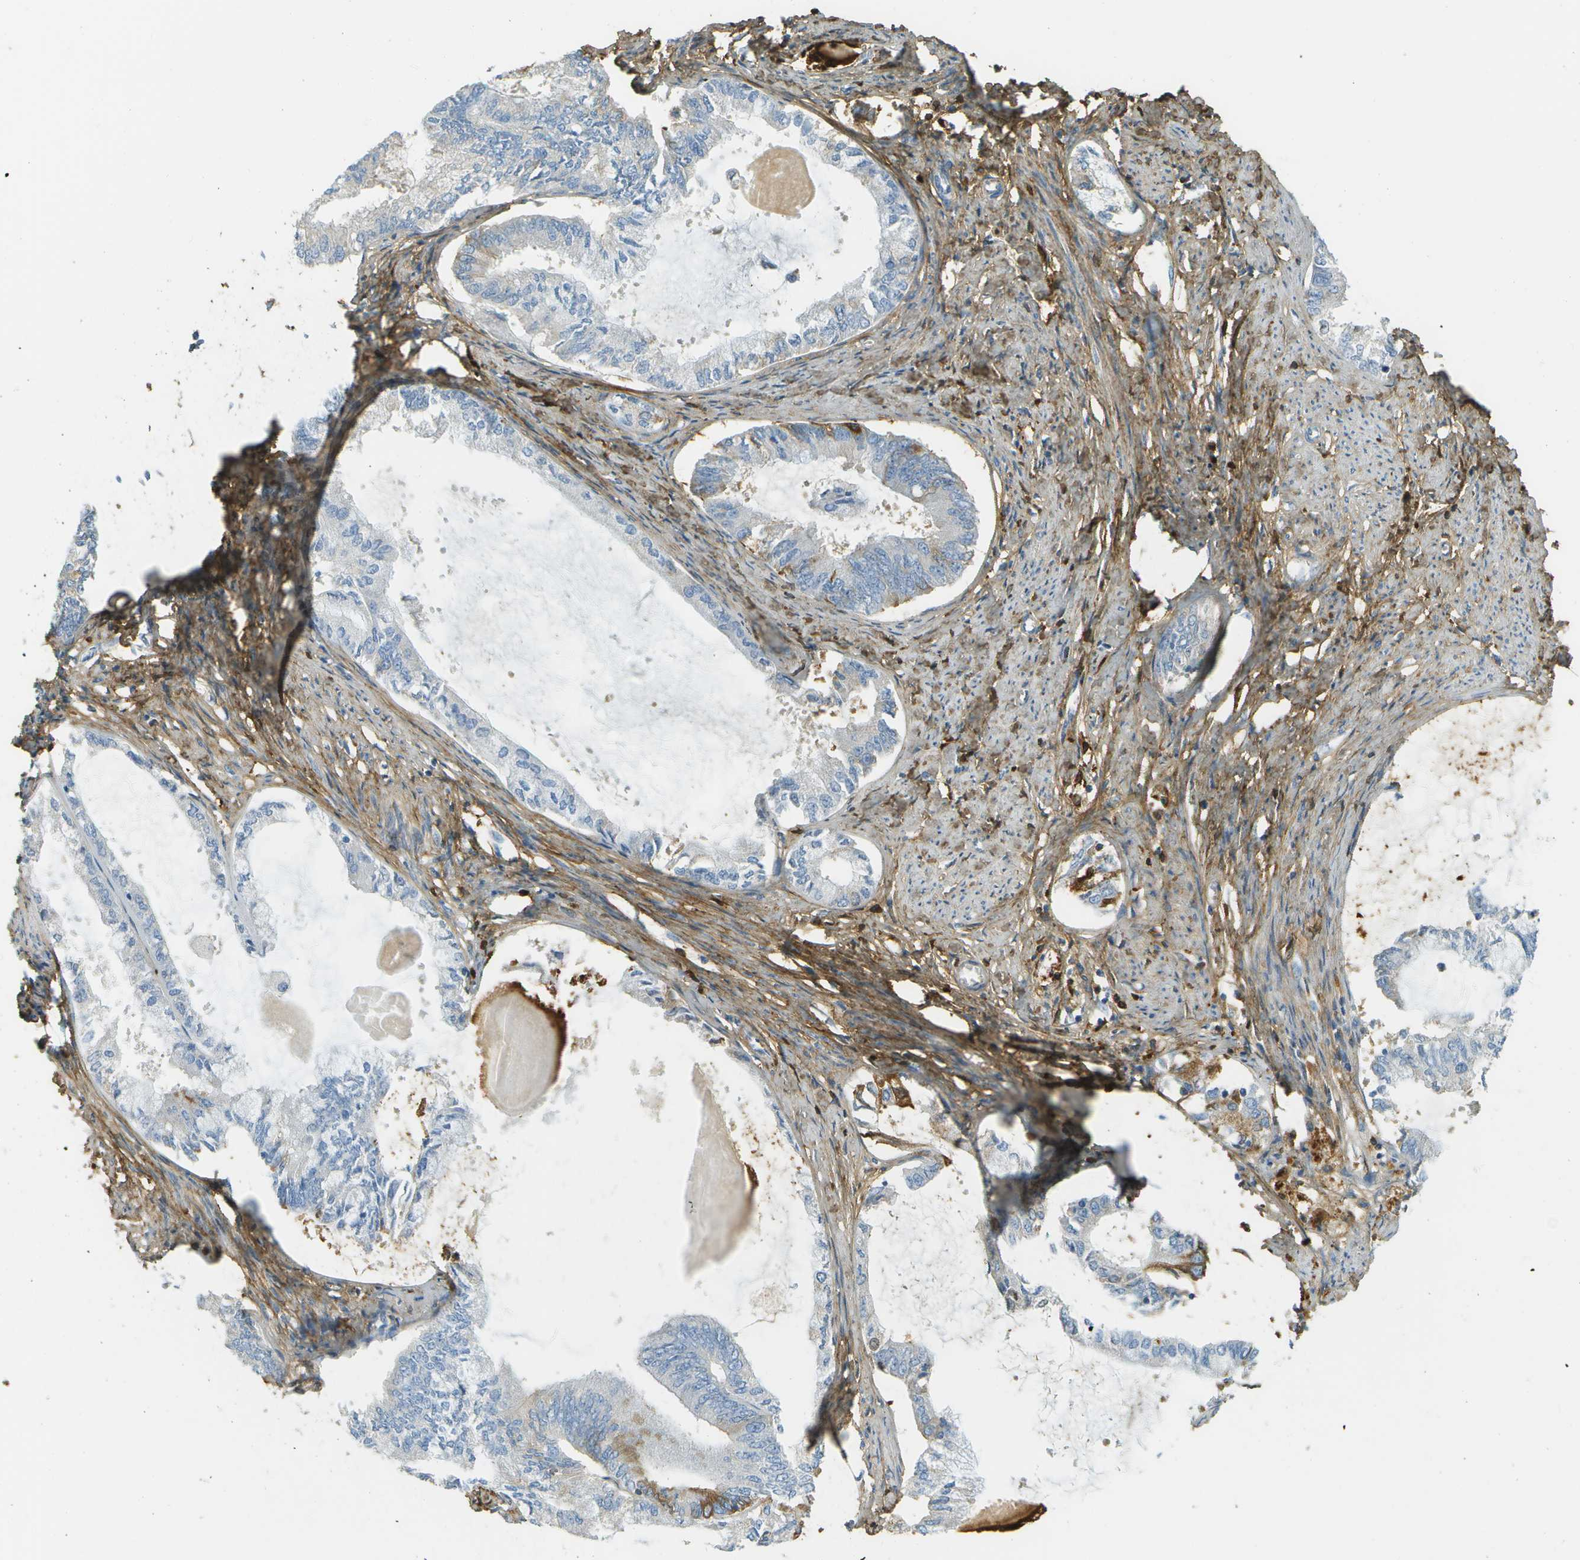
{"staining": {"intensity": "negative", "quantity": "none", "location": "none"}, "tissue": "endometrial cancer", "cell_type": "Tumor cells", "image_type": "cancer", "snomed": [{"axis": "morphology", "description": "Adenocarcinoma, NOS"}, {"axis": "topography", "description": "Endometrium"}], "caption": "Immunohistochemical staining of human endometrial cancer displays no significant staining in tumor cells.", "gene": "DCN", "patient": {"sex": "female", "age": 86}}